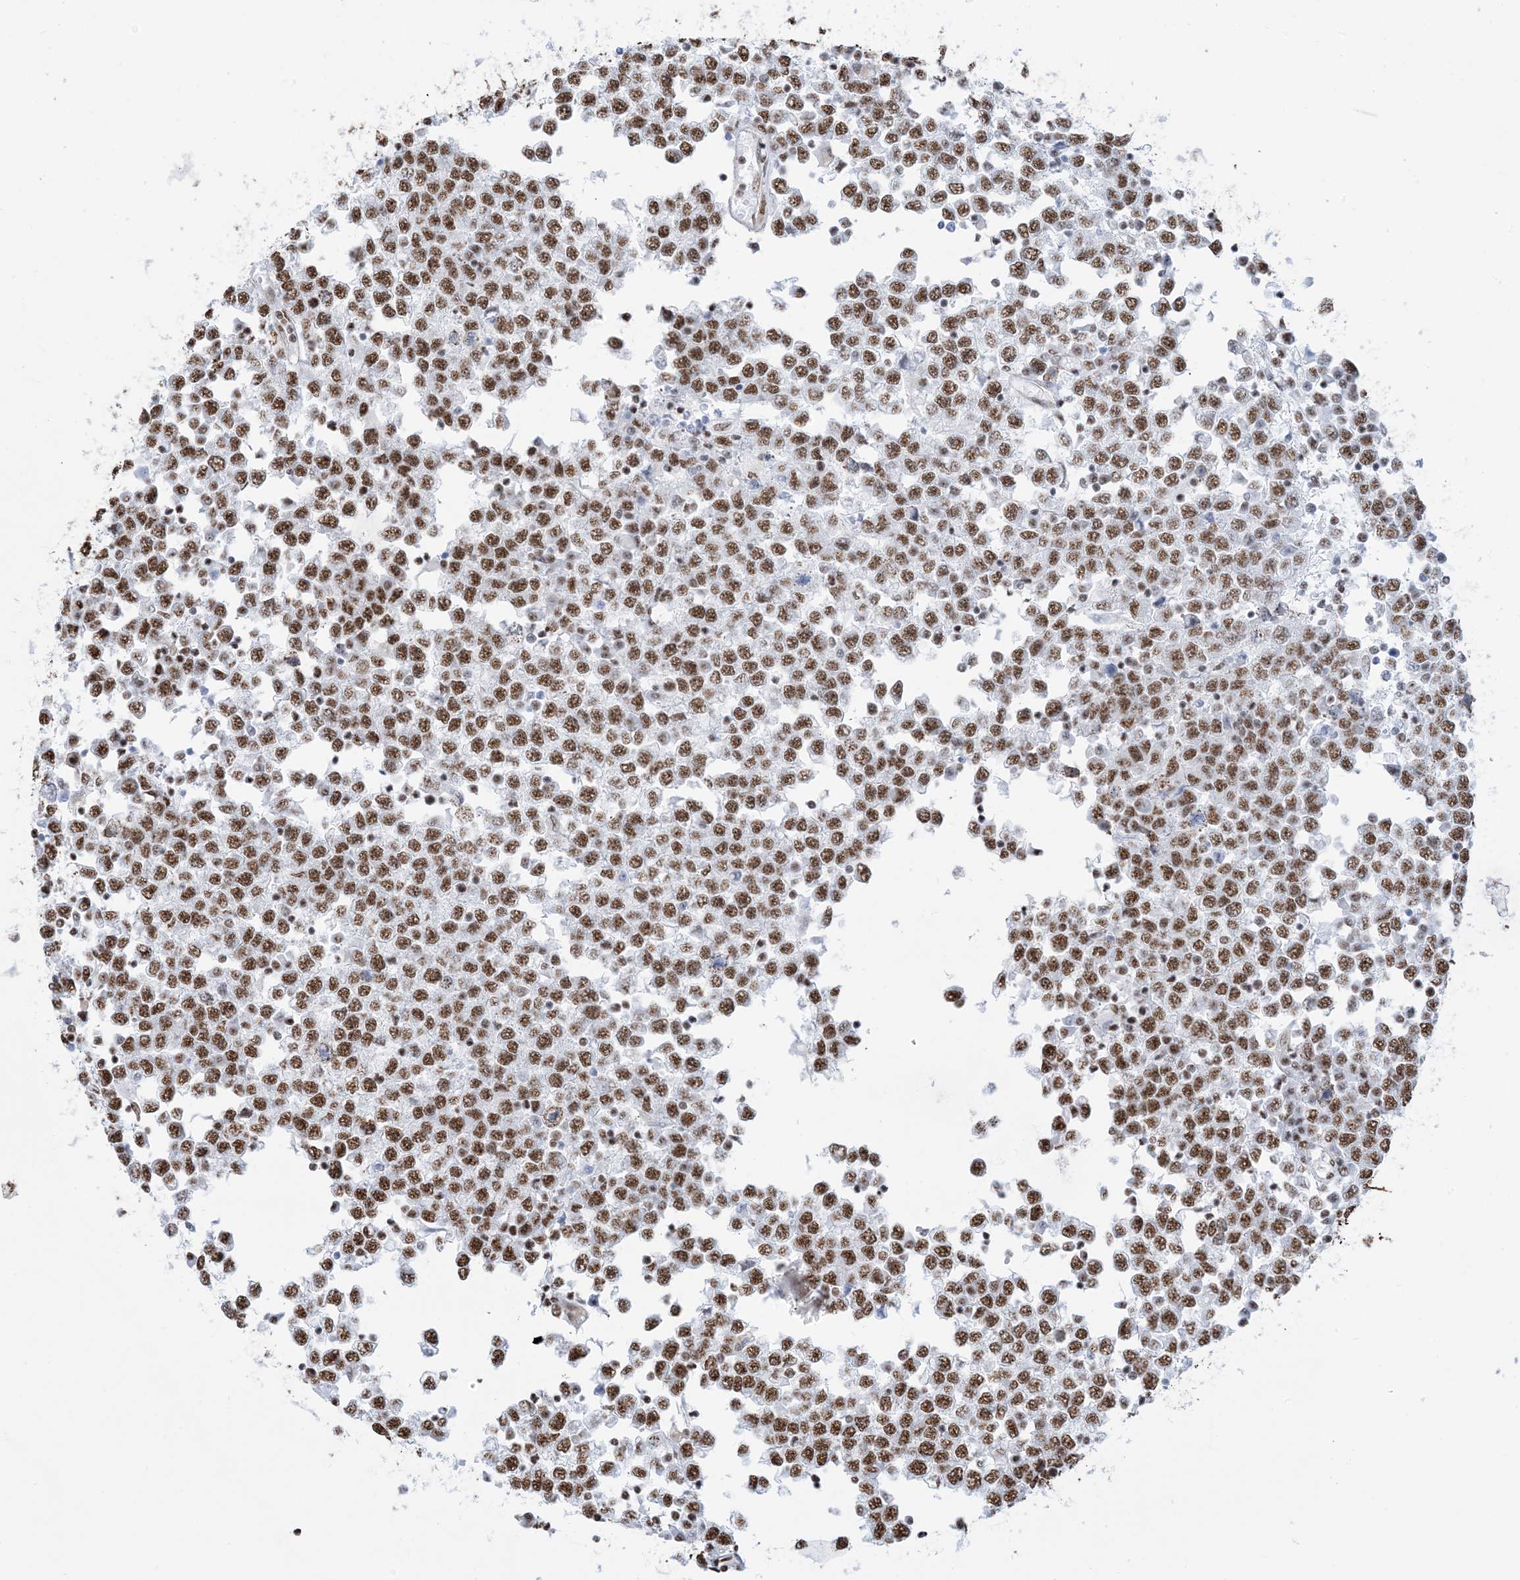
{"staining": {"intensity": "strong", "quantity": ">75%", "location": "nuclear"}, "tissue": "testis cancer", "cell_type": "Tumor cells", "image_type": "cancer", "snomed": [{"axis": "morphology", "description": "Seminoma, NOS"}, {"axis": "topography", "description": "Testis"}], "caption": "This micrograph shows immunohistochemistry (IHC) staining of seminoma (testis), with high strong nuclear expression in about >75% of tumor cells.", "gene": "ZNF792", "patient": {"sex": "male", "age": 65}}